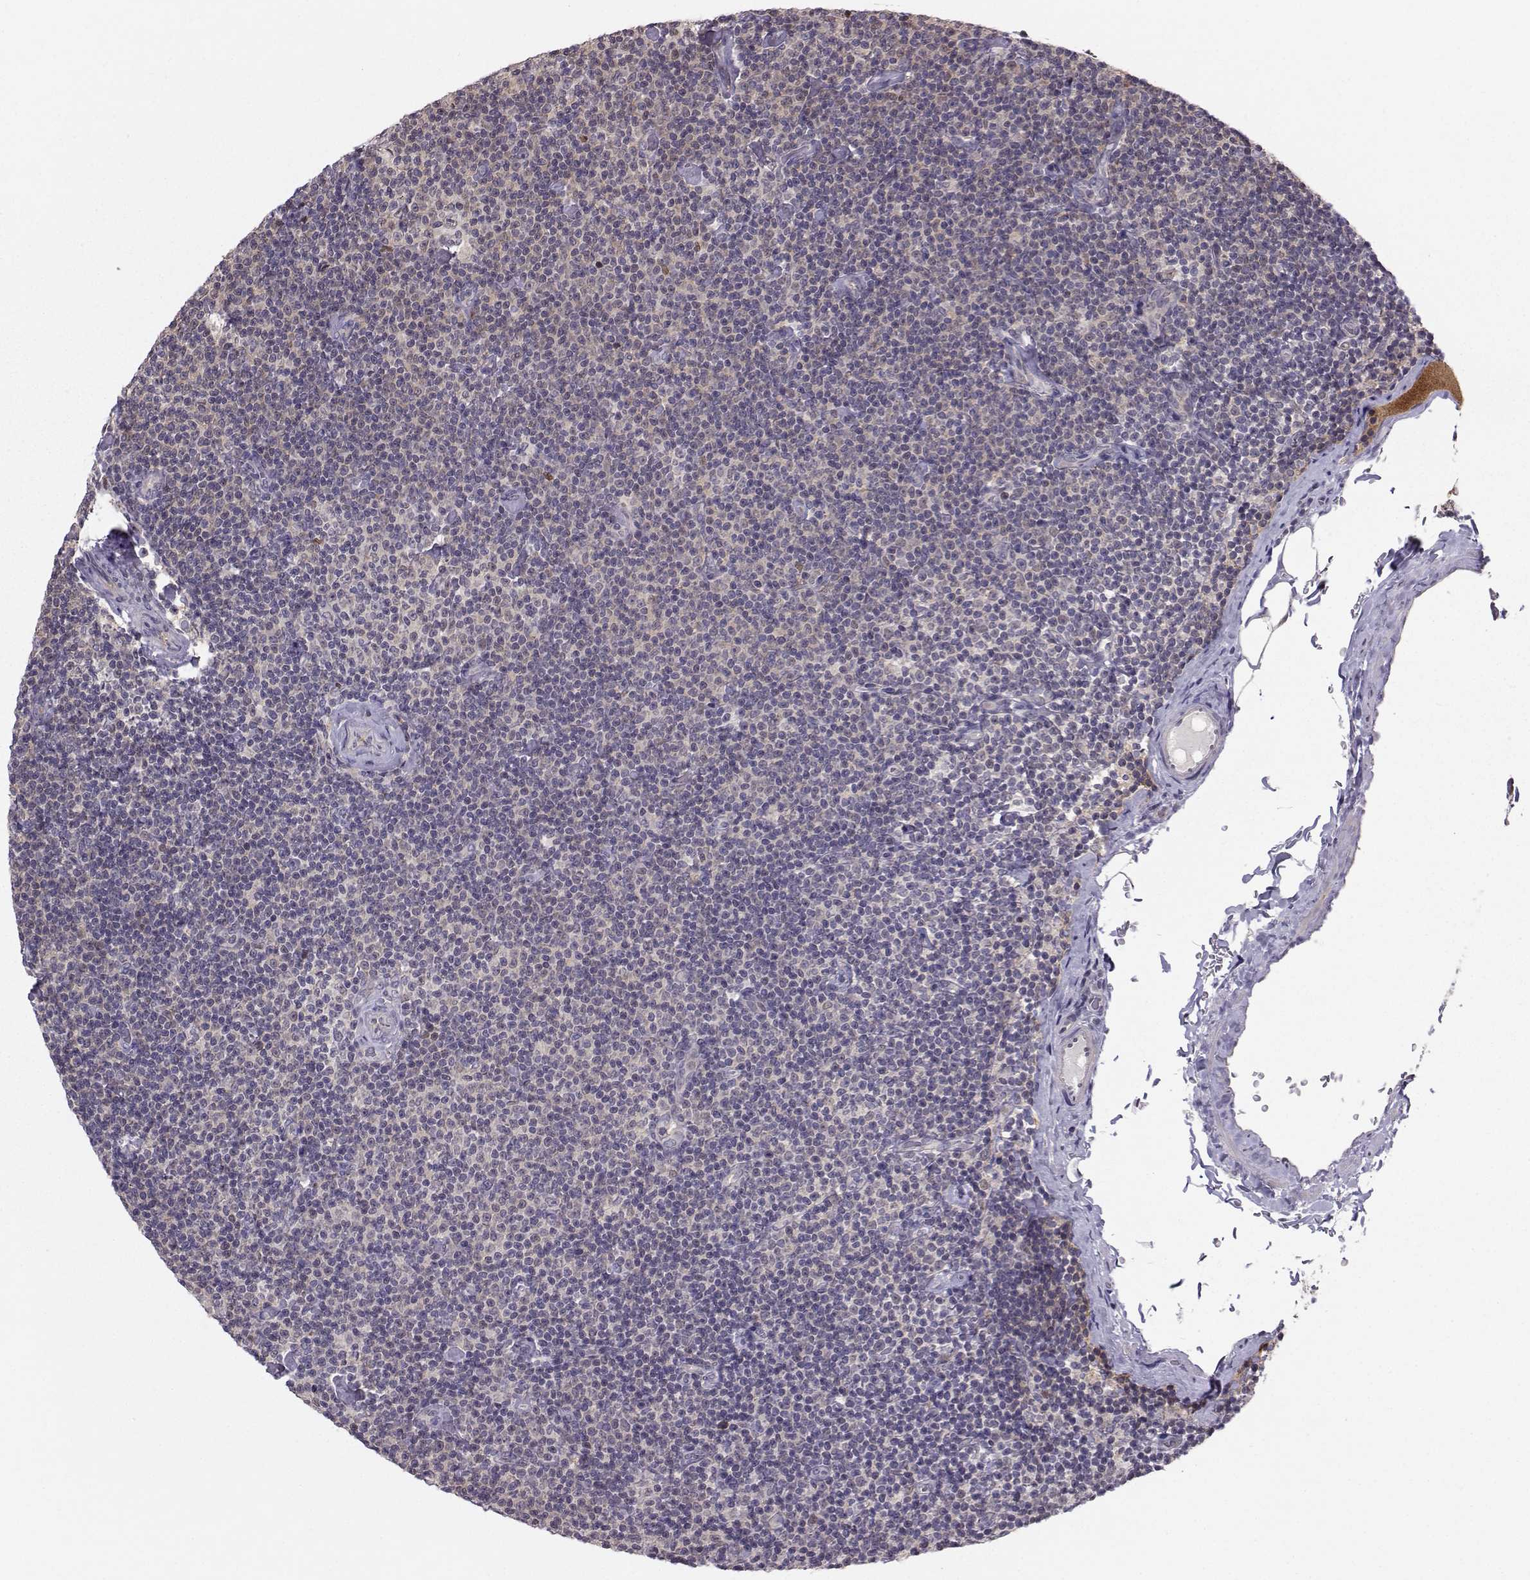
{"staining": {"intensity": "negative", "quantity": "none", "location": "none"}, "tissue": "lymphoma", "cell_type": "Tumor cells", "image_type": "cancer", "snomed": [{"axis": "morphology", "description": "Malignant lymphoma, non-Hodgkin's type, Low grade"}, {"axis": "topography", "description": "Lymph node"}], "caption": "DAB immunohistochemical staining of human lymphoma displays no significant expression in tumor cells. Brightfield microscopy of IHC stained with DAB (3,3'-diaminobenzidine) (brown) and hematoxylin (blue), captured at high magnification.", "gene": "PKP2", "patient": {"sex": "male", "age": 81}}